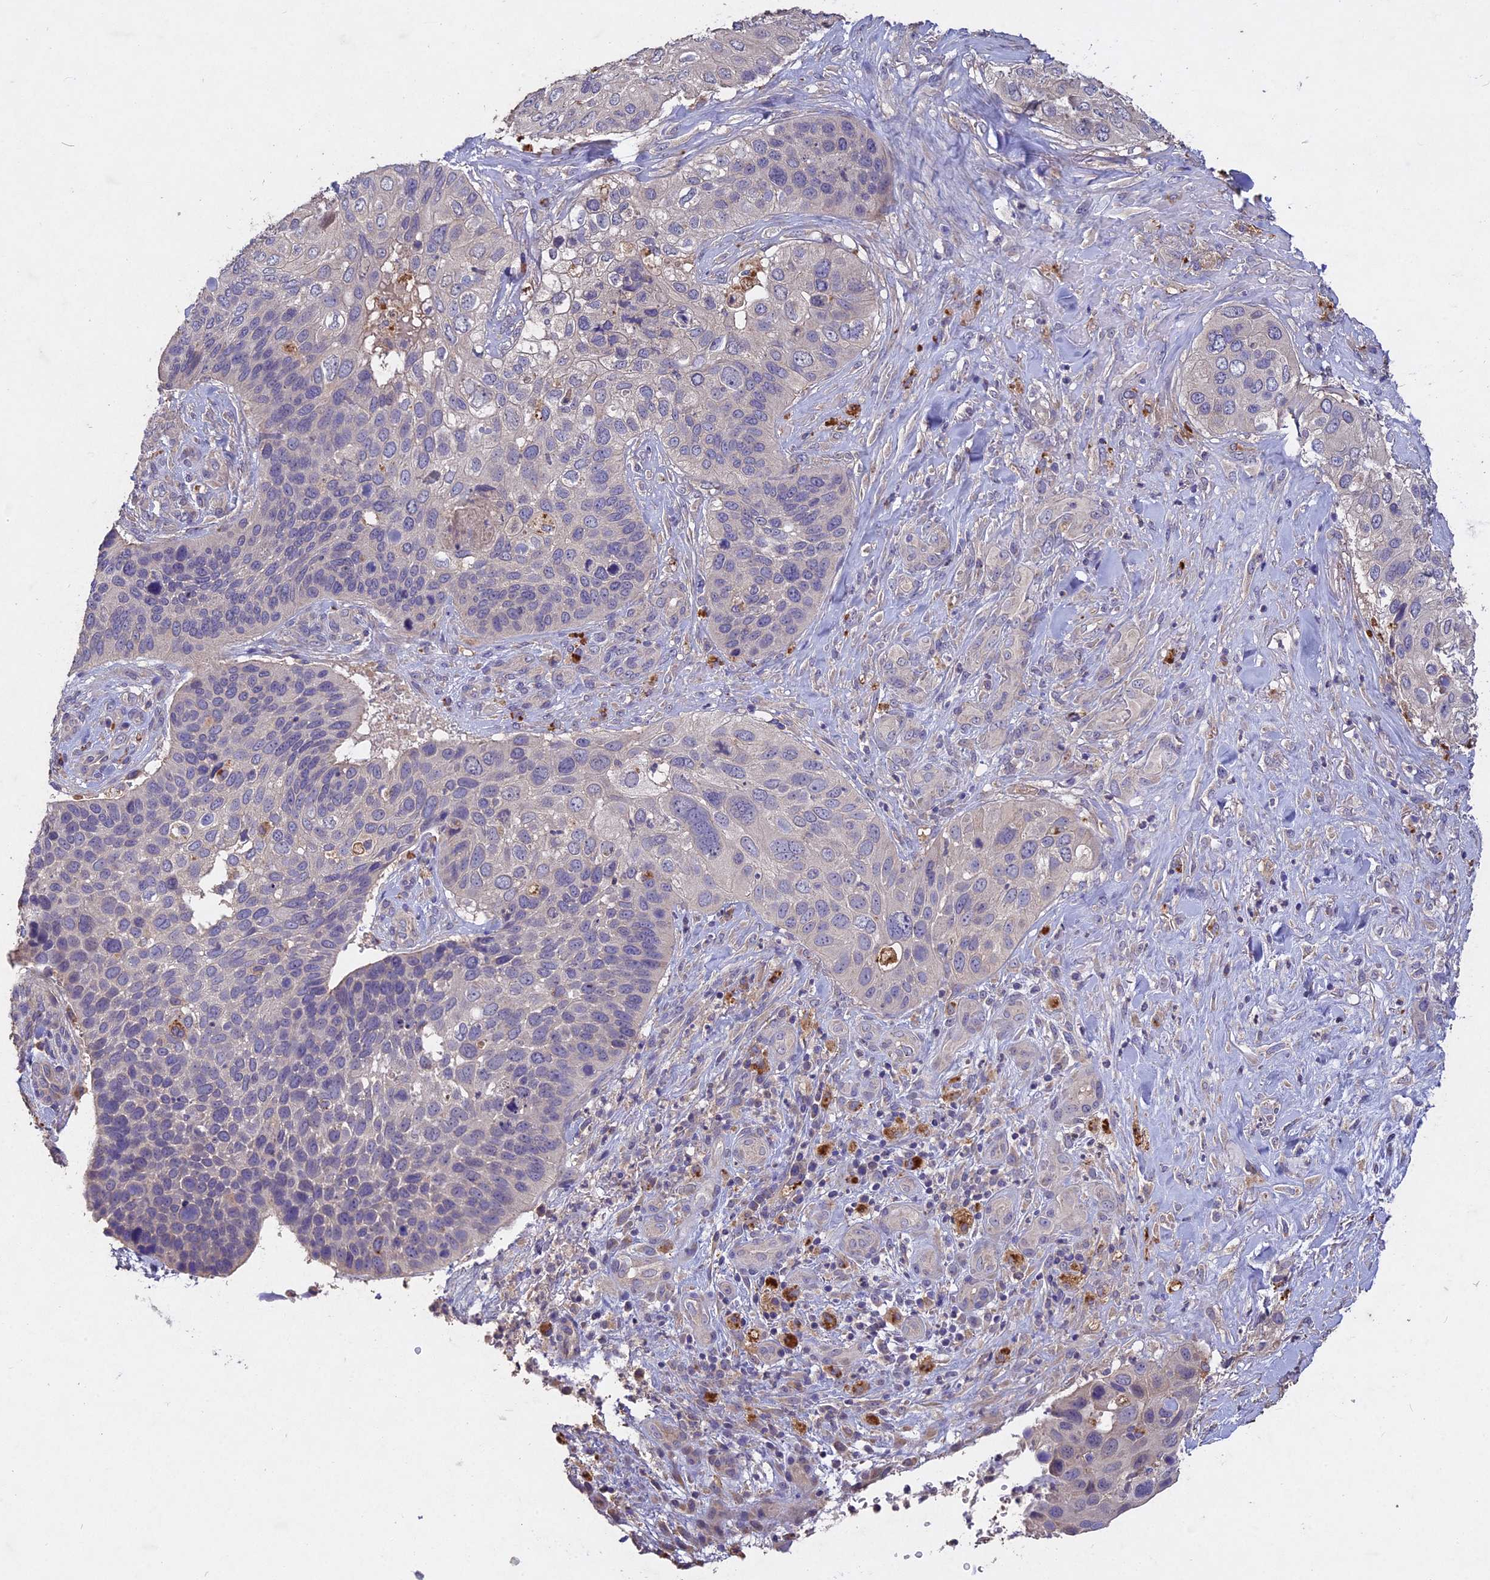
{"staining": {"intensity": "negative", "quantity": "none", "location": "none"}, "tissue": "skin cancer", "cell_type": "Tumor cells", "image_type": "cancer", "snomed": [{"axis": "morphology", "description": "Basal cell carcinoma"}, {"axis": "topography", "description": "Skin"}], "caption": "IHC photomicrograph of neoplastic tissue: human skin basal cell carcinoma stained with DAB (3,3'-diaminobenzidine) displays no significant protein positivity in tumor cells. Brightfield microscopy of immunohistochemistry stained with DAB (3,3'-diaminobenzidine) (brown) and hematoxylin (blue), captured at high magnification.", "gene": "SLC26A4", "patient": {"sex": "female", "age": 74}}